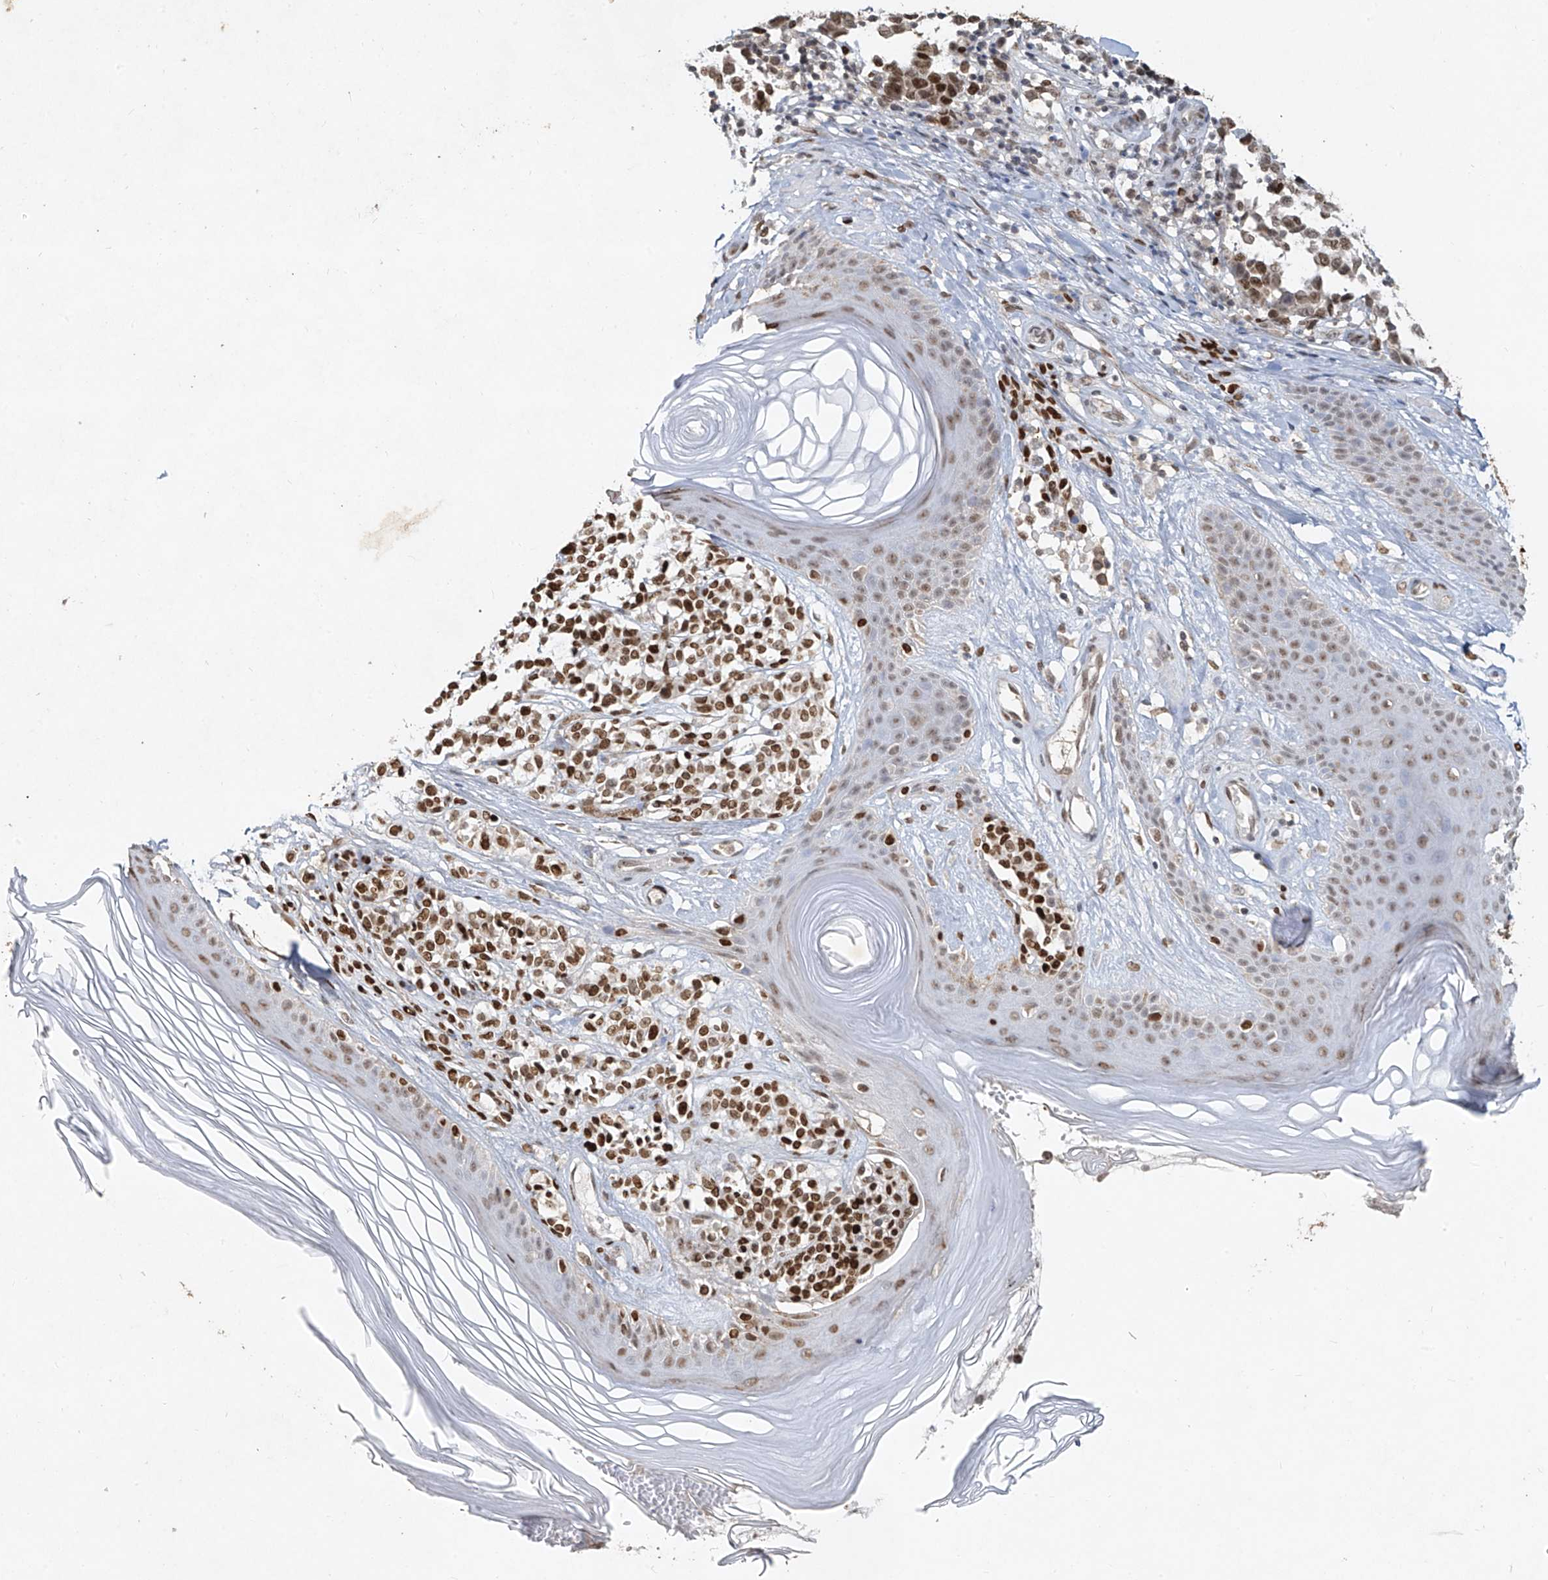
{"staining": {"intensity": "moderate", "quantity": ">75%", "location": "nuclear"}, "tissue": "melanoma", "cell_type": "Tumor cells", "image_type": "cancer", "snomed": [{"axis": "morphology", "description": "Malignant melanoma, NOS"}, {"axis": "topography", "description": "Skin"}], "caption": "IHC staining of melanoma, which exhibits medium levels of moderate nuclear staining in about >75% of tumor cells indicating moderate nuclear protein expression. The staining was performed using DAB (3,3'-diaminobenzidine) (brown) for protein detection and nuclei were counterstained in hematoxylin (blue).", "gene": "ATRIP", "patient": {"sex": "female", "age": 64}}